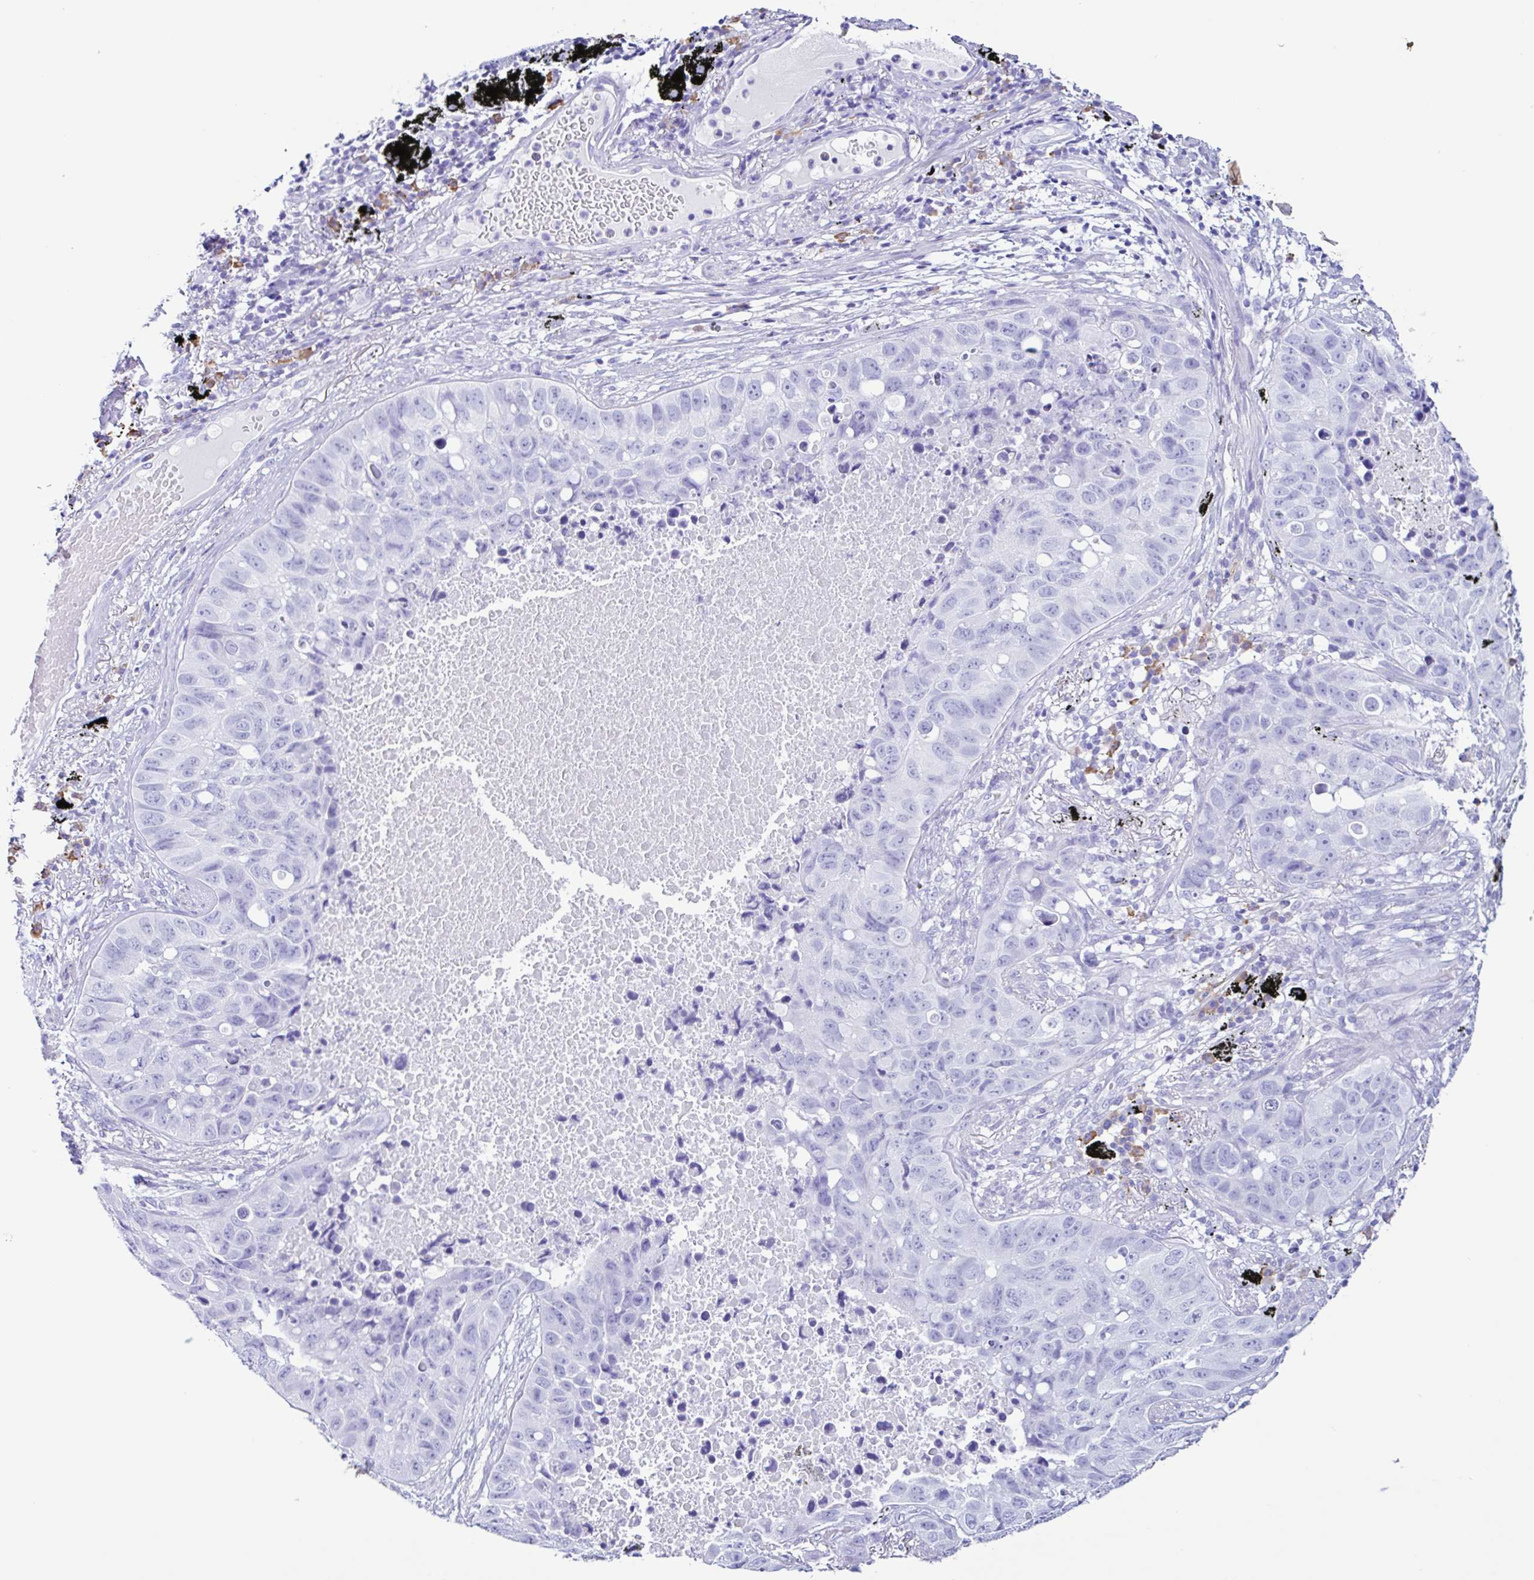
{"staining": {"intensity": "negative", "quantity": "none", "location": "none"}, "tissue": "lung cancer", "cell_type": "Tumor cells", "image_type": "cancer", "snomed": [{"axis": "morphology", "description": "Squamous cell carcinoma, NOS"}, {"axis": "topography", "description": "Lung"}], "caption": "There is no significant staining in tumor cells of lung squamous cell carcinoma. Nuclei are stained in blue.", "gene": "PIGF", "patient": {"sex": "male", "age": 60}}